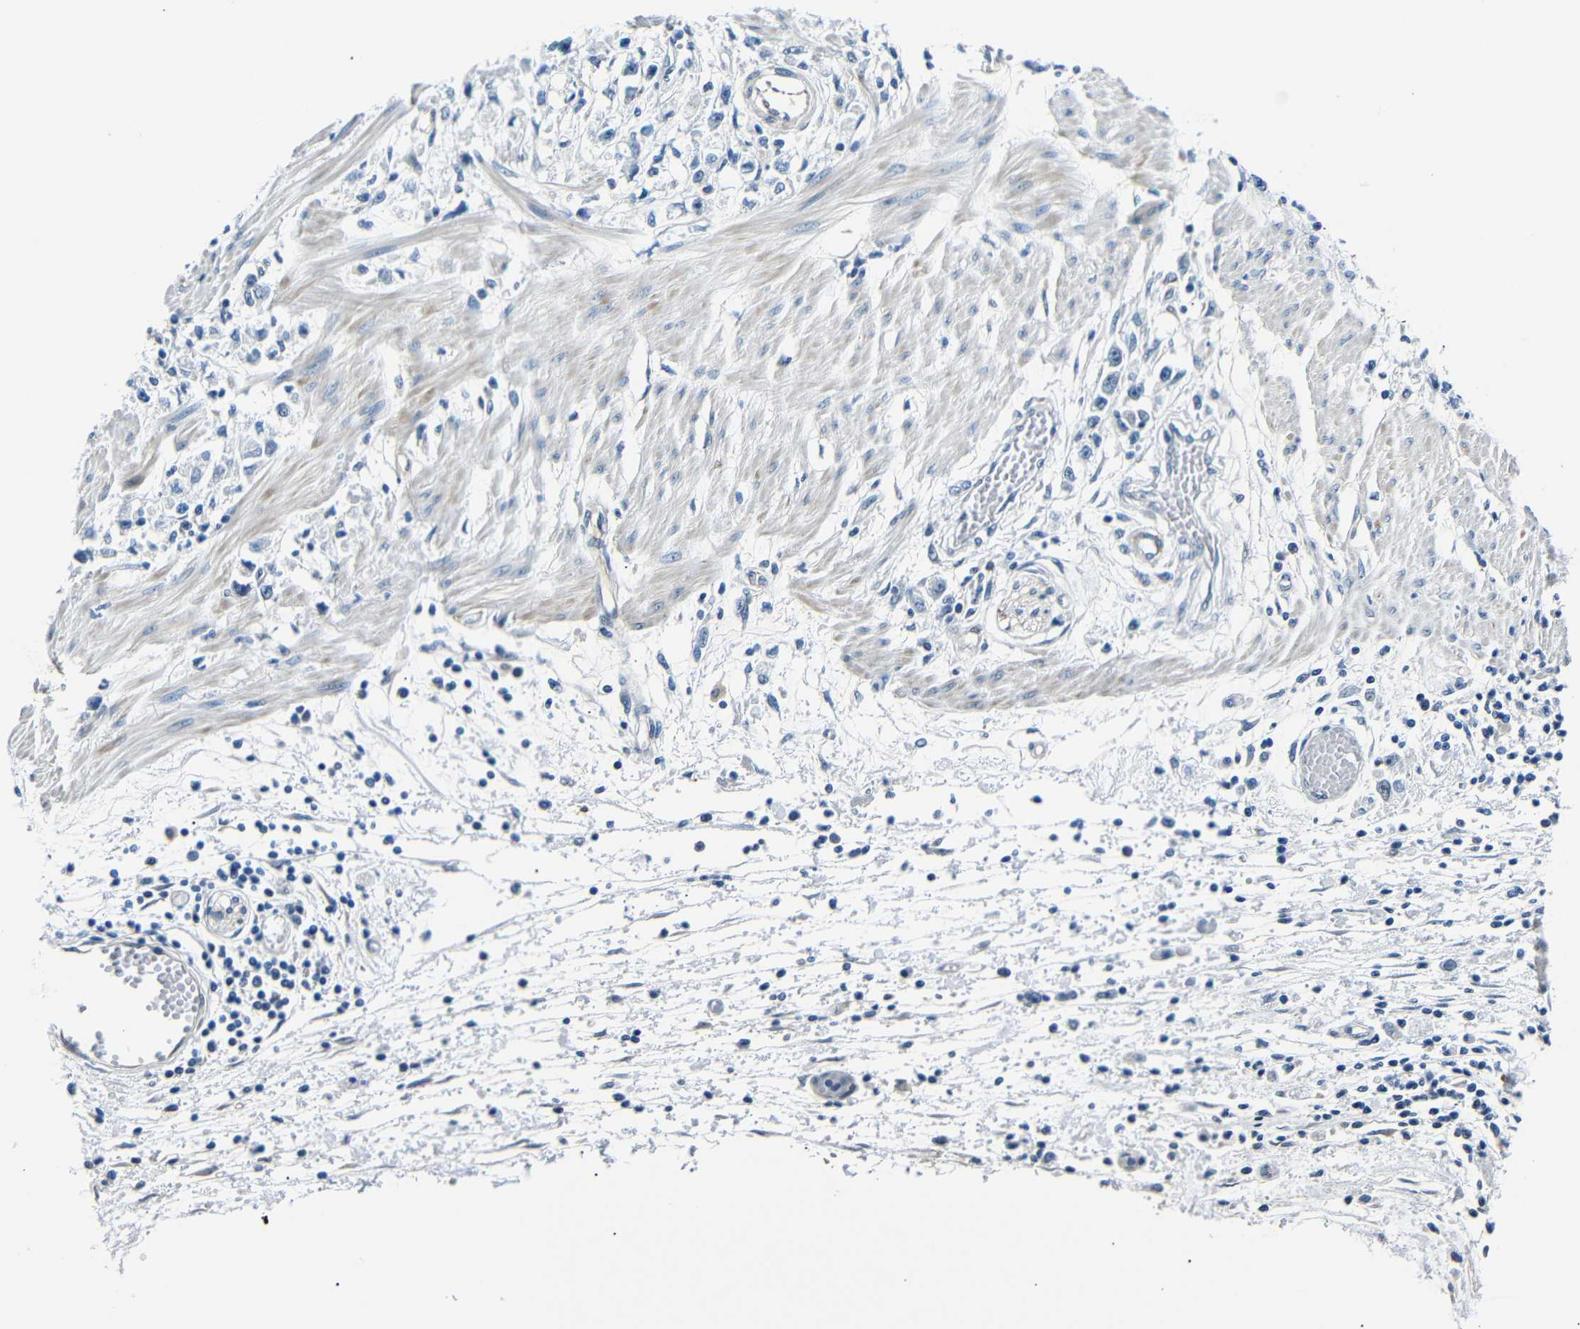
{"staining": {"intensity": "negative", "quantity": "none", "location": "none"}, "tissue": "stomach cancer", "cell_type": "Tumor cells", "image_type": "cancer", "snomed": [{"axis": "morphology", "description": "Adenocarcinoma, NOS"}, {"axis": "topography", "description": "Stomach"}], "caption": "Immunohistochemical staining of adenocarcinoma (stomach) shows no significant positivity in tumor cells.", "gene": "TAFA1", "patient": {"sex": "female", "age": 59}}